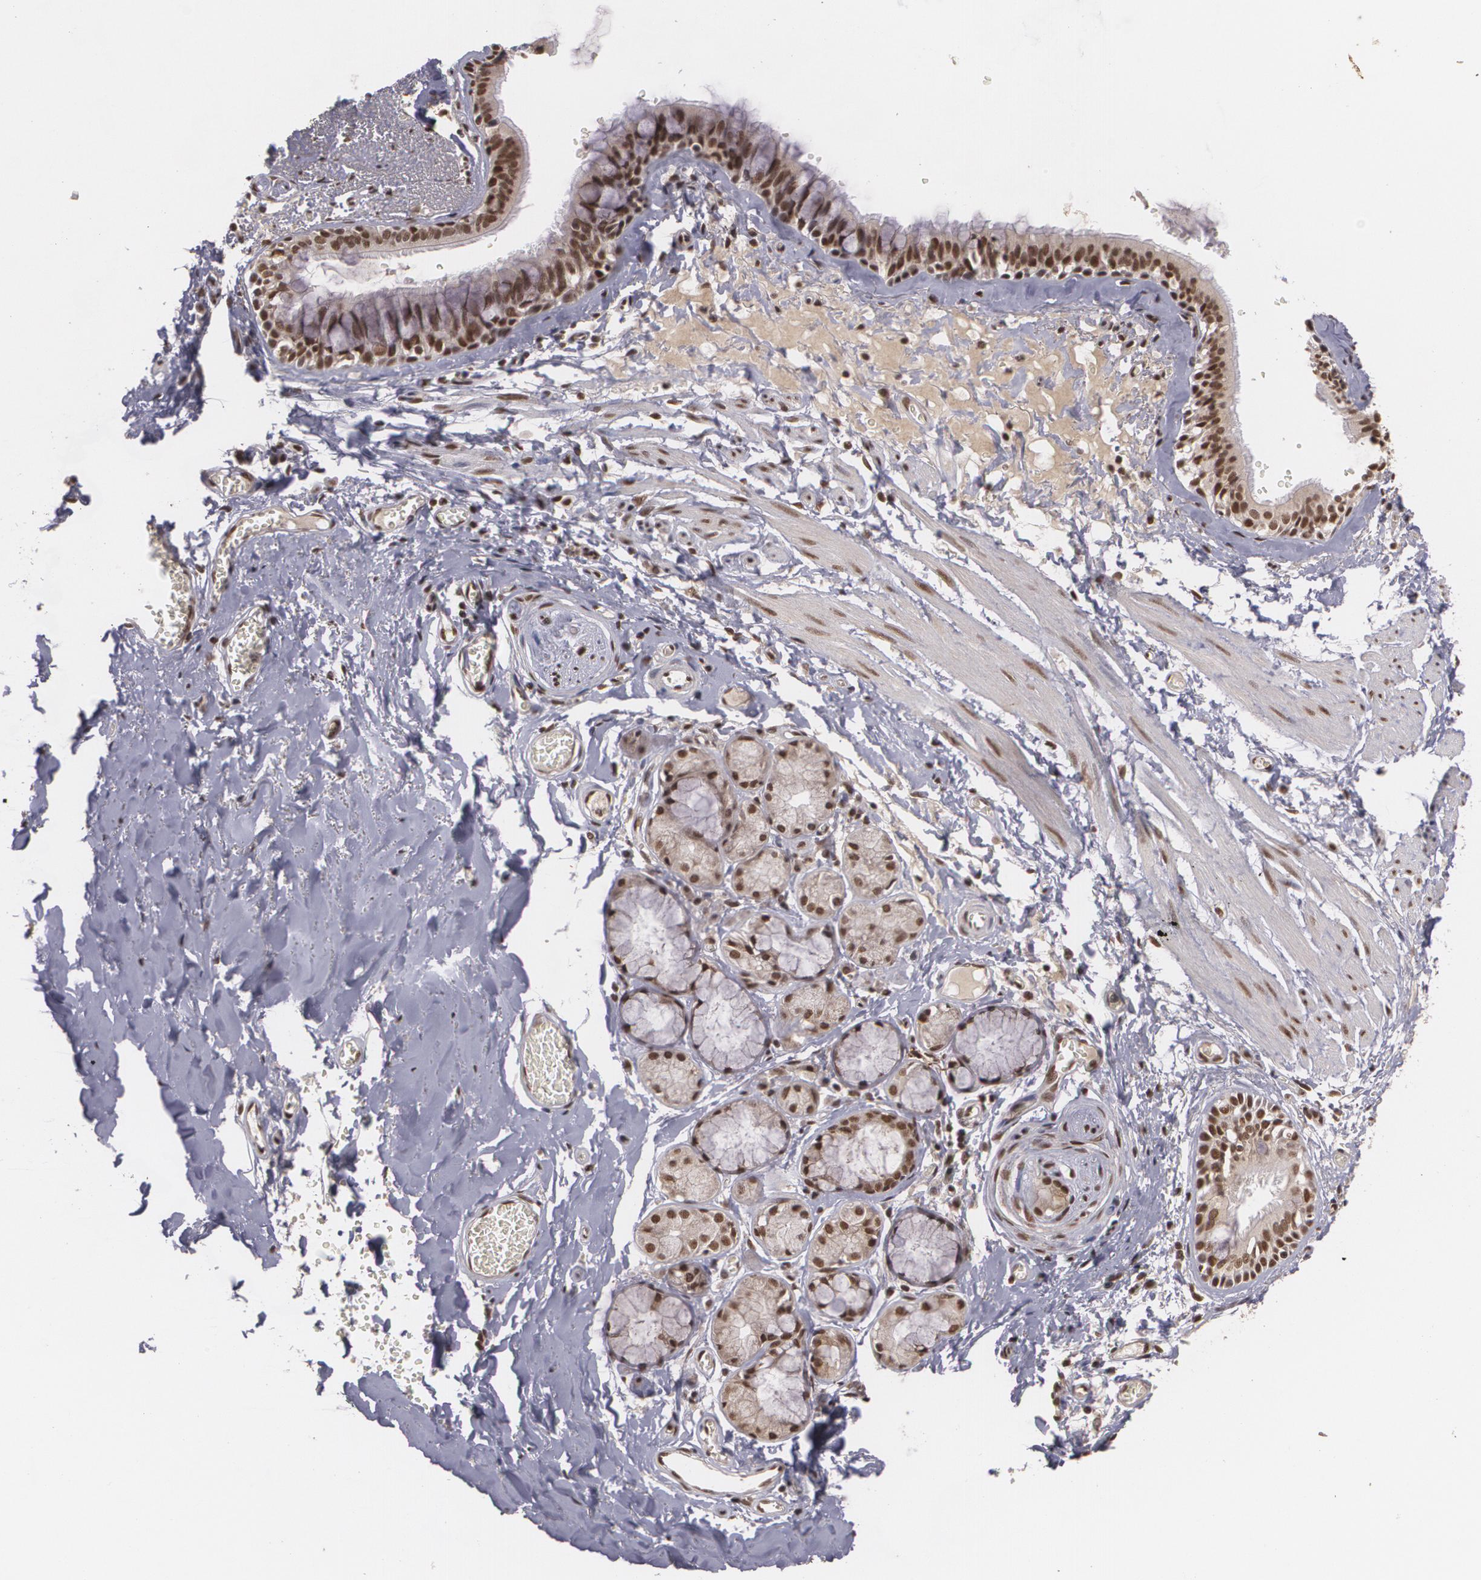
{"staining": {"intensity": "strong", "quantity": ">75%", "location": "nuclear"}, "tissue": "bronchus", "cell_type": "Respiratory epithelial cells", "image_type": "normal", "snomed": [{"axis": "morphology", "description": "Normal tissue, NOS"}, {"axis": "topography", "description": "Bronchus"}, {"axis": "topography", "description": "Lung"}], "caption": "This is an image of immunohistochemistry (IHC) staining of normal bronchus, which shows strong positivity in the nuclear of respiratory epithelial cells.", "gene": "RXRB", "patient": {"sex": "female", "age": 56}}